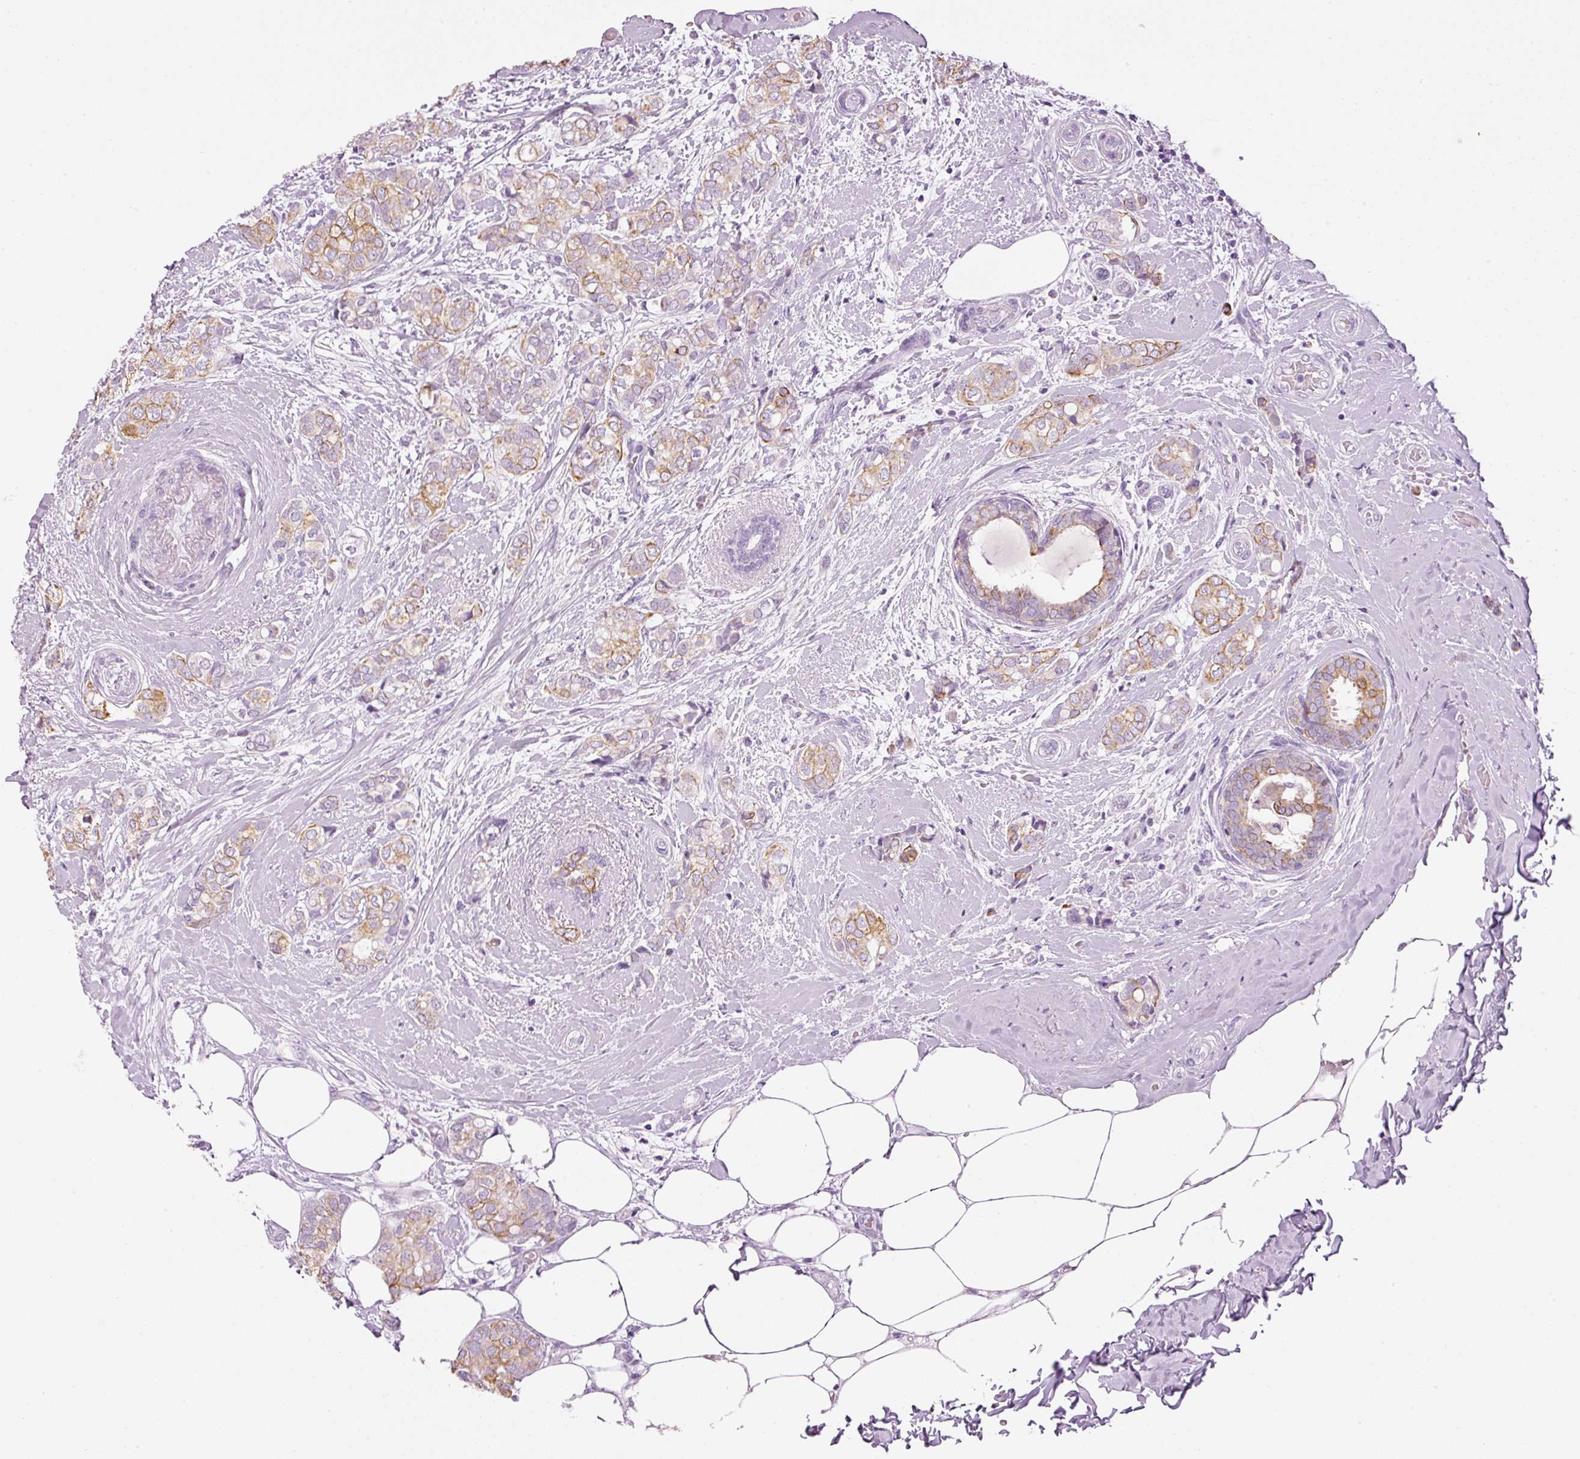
{"staining": {"intensity": "moderate", "quantity": ">75%", "location": "cytoplasmic/membranous"}, "tissue": "breast cancer", "cell_type": "Tumor cells", "image_type": "cancer", "snomed": [{"axis": "morphology", "description": "Duct carcinoma"}, {"axis": "topography", "description": "Breast"}], "caption": "Breast cancer stained for a protein (brown) exhibits moderate cytoplasmic/membranous positive staining in approximately >75% of tumor cells.", "gene": "CARD16", "patient": {"sex": "female", "age": 73}}